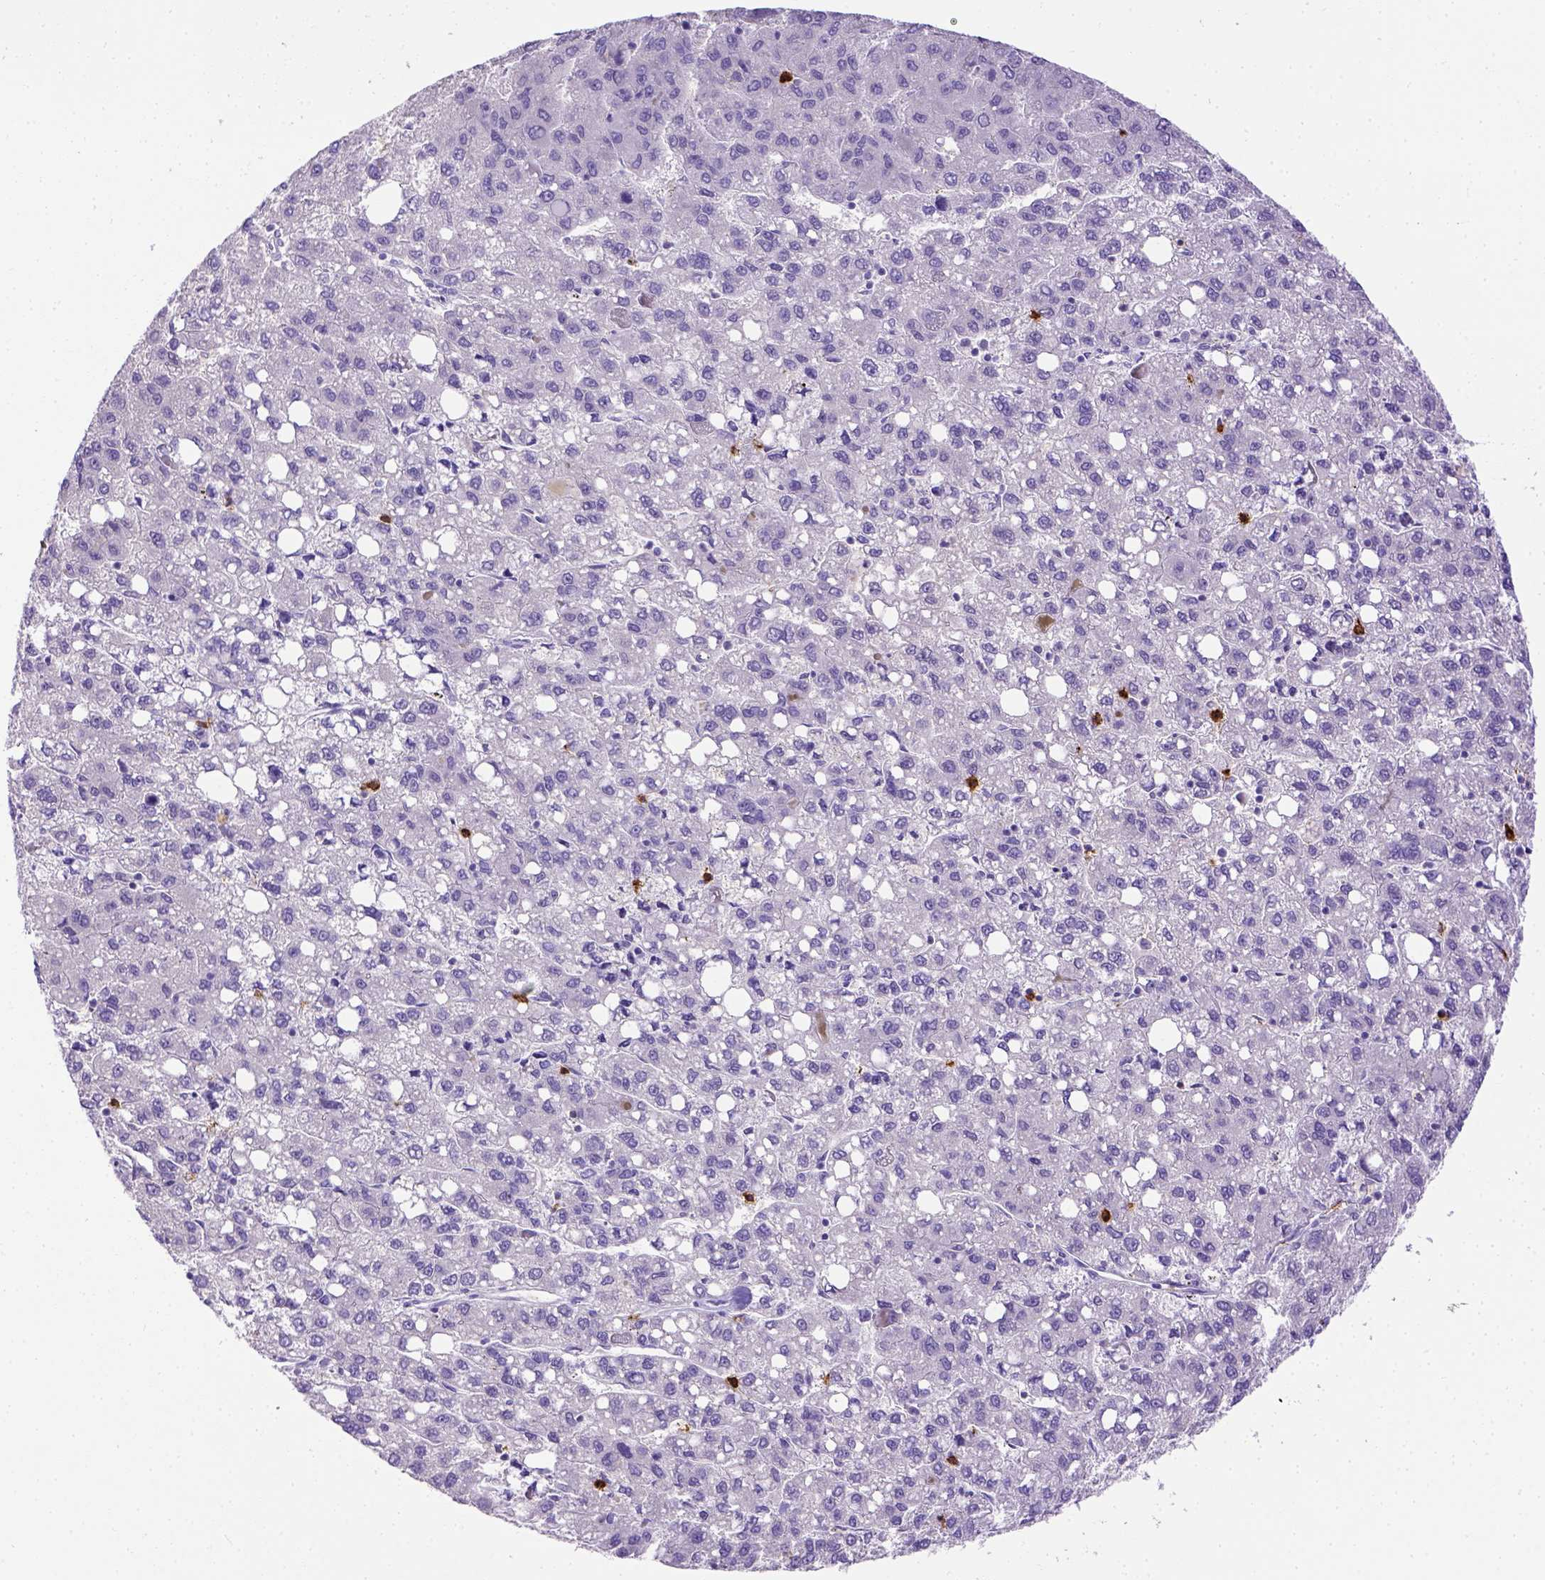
{"staining": {"intensity": "negative", "quantity": "none", "location": "none"}, "tissue": "liver cancer", "cell_type": "Tumor cells", "image_type": "cancer", "snomed": [{"axis": "morphology", "description": "Carcinoma, Hepatocellular, NOS"}, {"axis": "topography", "description": "Liver"}], "caption": "Immunohistochemistry (IHC) of human liver cancer displays no expression in tumor cells.", "gene": "B3GAT1", "patient": {"sex": "female", "age": 82}}